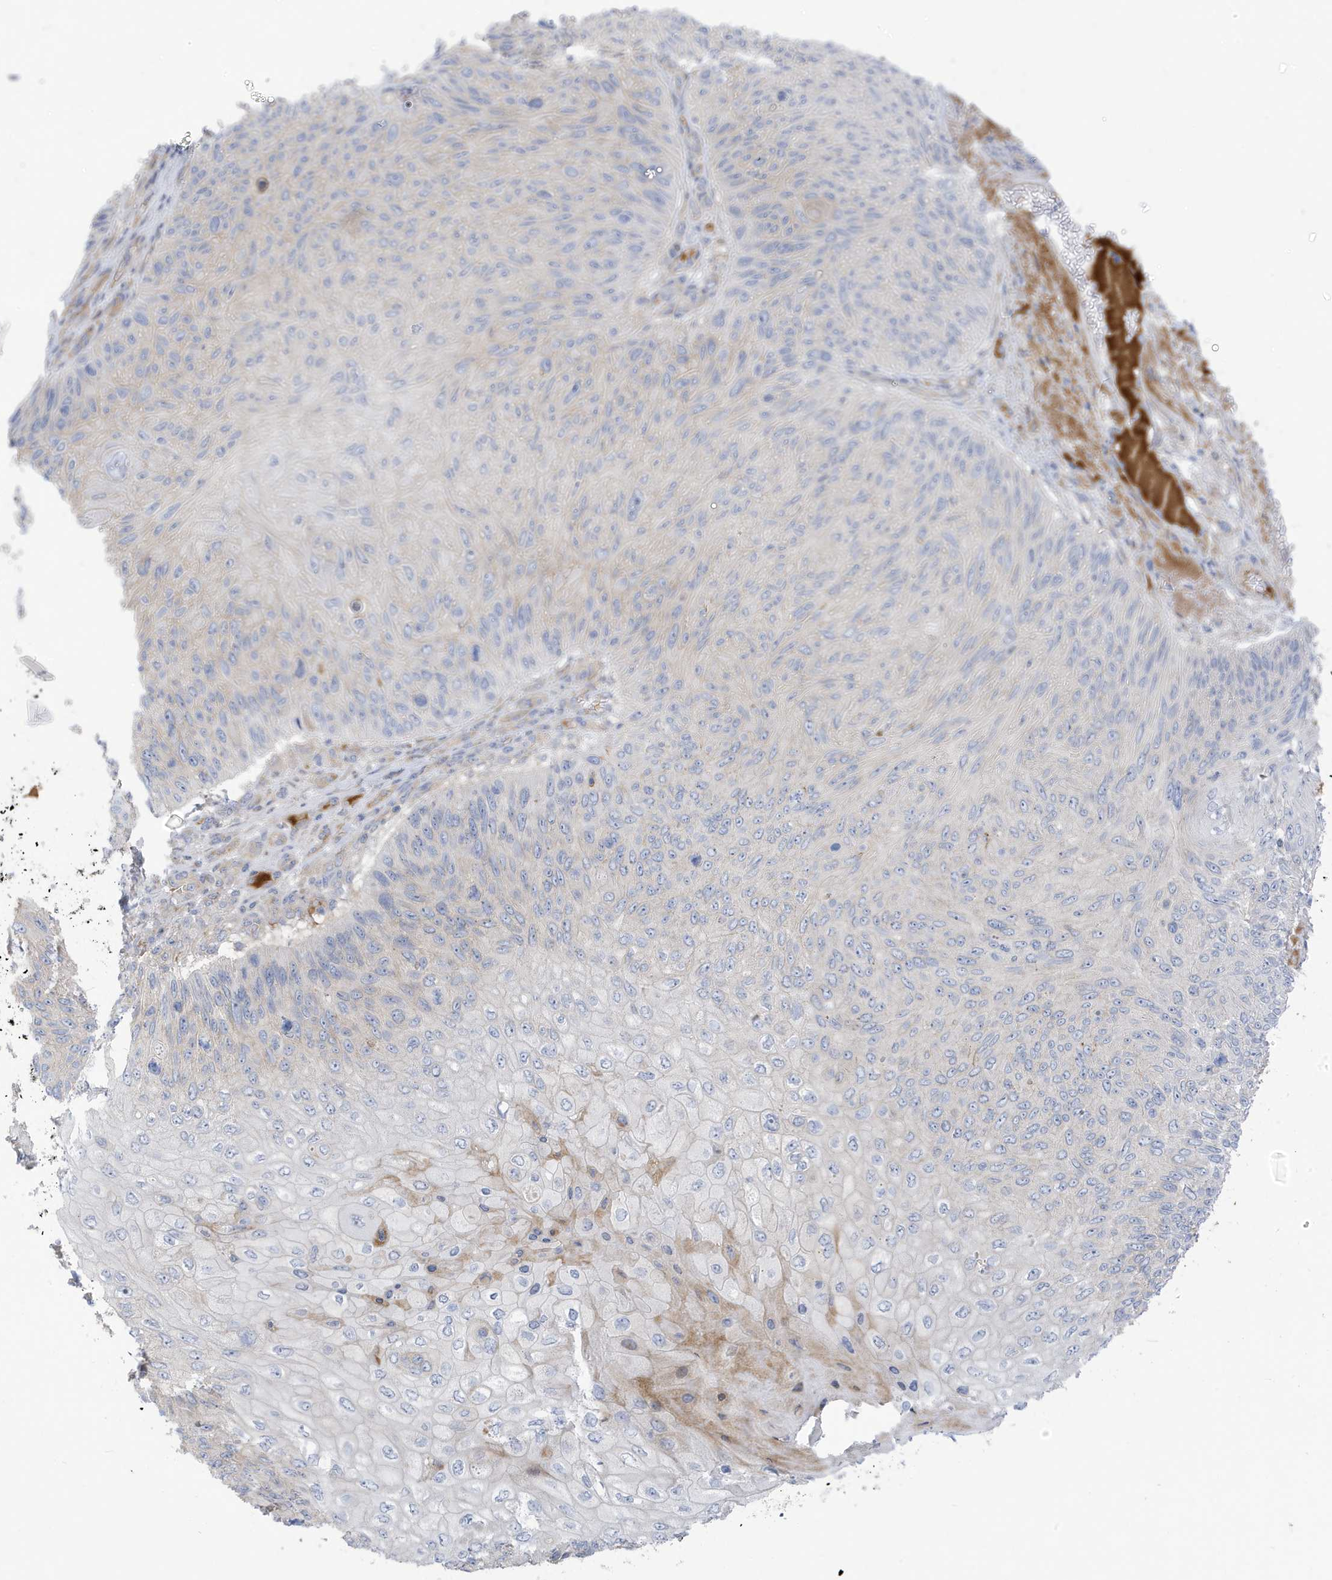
{"staining": {"intensity": "moderate", "quantity": "<25%", "location": "cytoplasmic/membranous"}, "tissue": "skin cancer", "cell_type": "Tumor cells", "image_type": "cancer", "snomed": [{"axis": "morphology", "description": "Squamous cell carcinoma, NOS"}, {"axis": "topography", "description": "Skin"}], "caption": "A micrograph showing moderate cytoplasmic/membranous positivity in approximately <25% of tumor cells in skin cancer, as visualized by brown immunohistochemical staining.", "gene": "ATP13A5", "patient": {"sex": "female", "age": 88}}